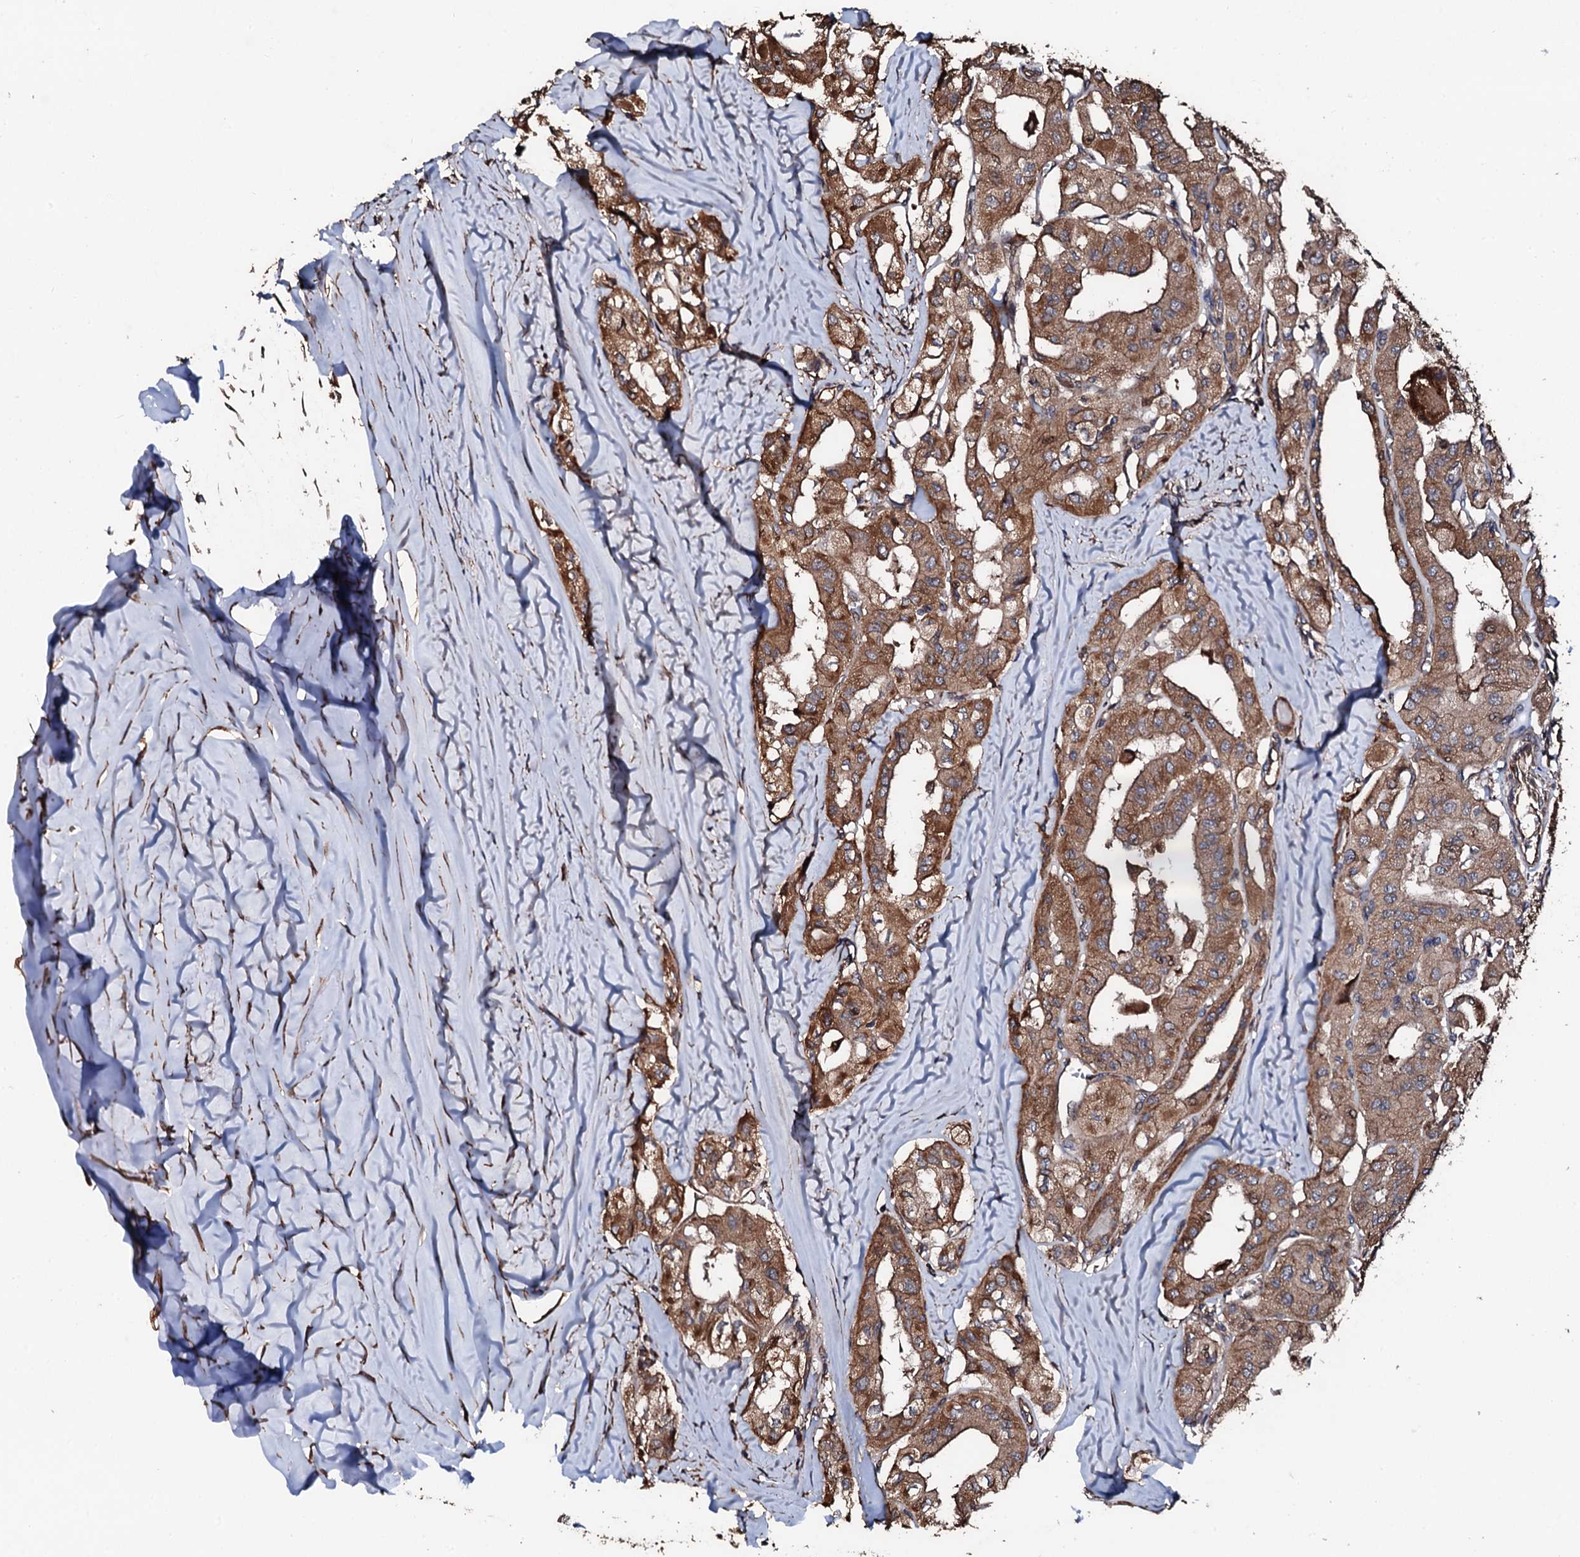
{"staining": {"intensity": "moderate", "quantity": ">75%", "location": "cytoplasmic/membranous"}, "tissue": "thyroid cancer", "cell_type": "Tumor cells", "image_type": "cancer", "snomed": [{"axis": "morphology", "description": "Papillary adenocarcinoma, NOS"}, {"axis": "topography", "description": "Thyroid gland"}], "caption": "This is a micrograph of IHC staining of thyroid cancer (papillary adenocarcinoma), which shows moderate positivity in the cytoplasmic/membranous of tumor cells.", "gene": "CKAP5", "patient": {"sex": "female", "age": 59}}